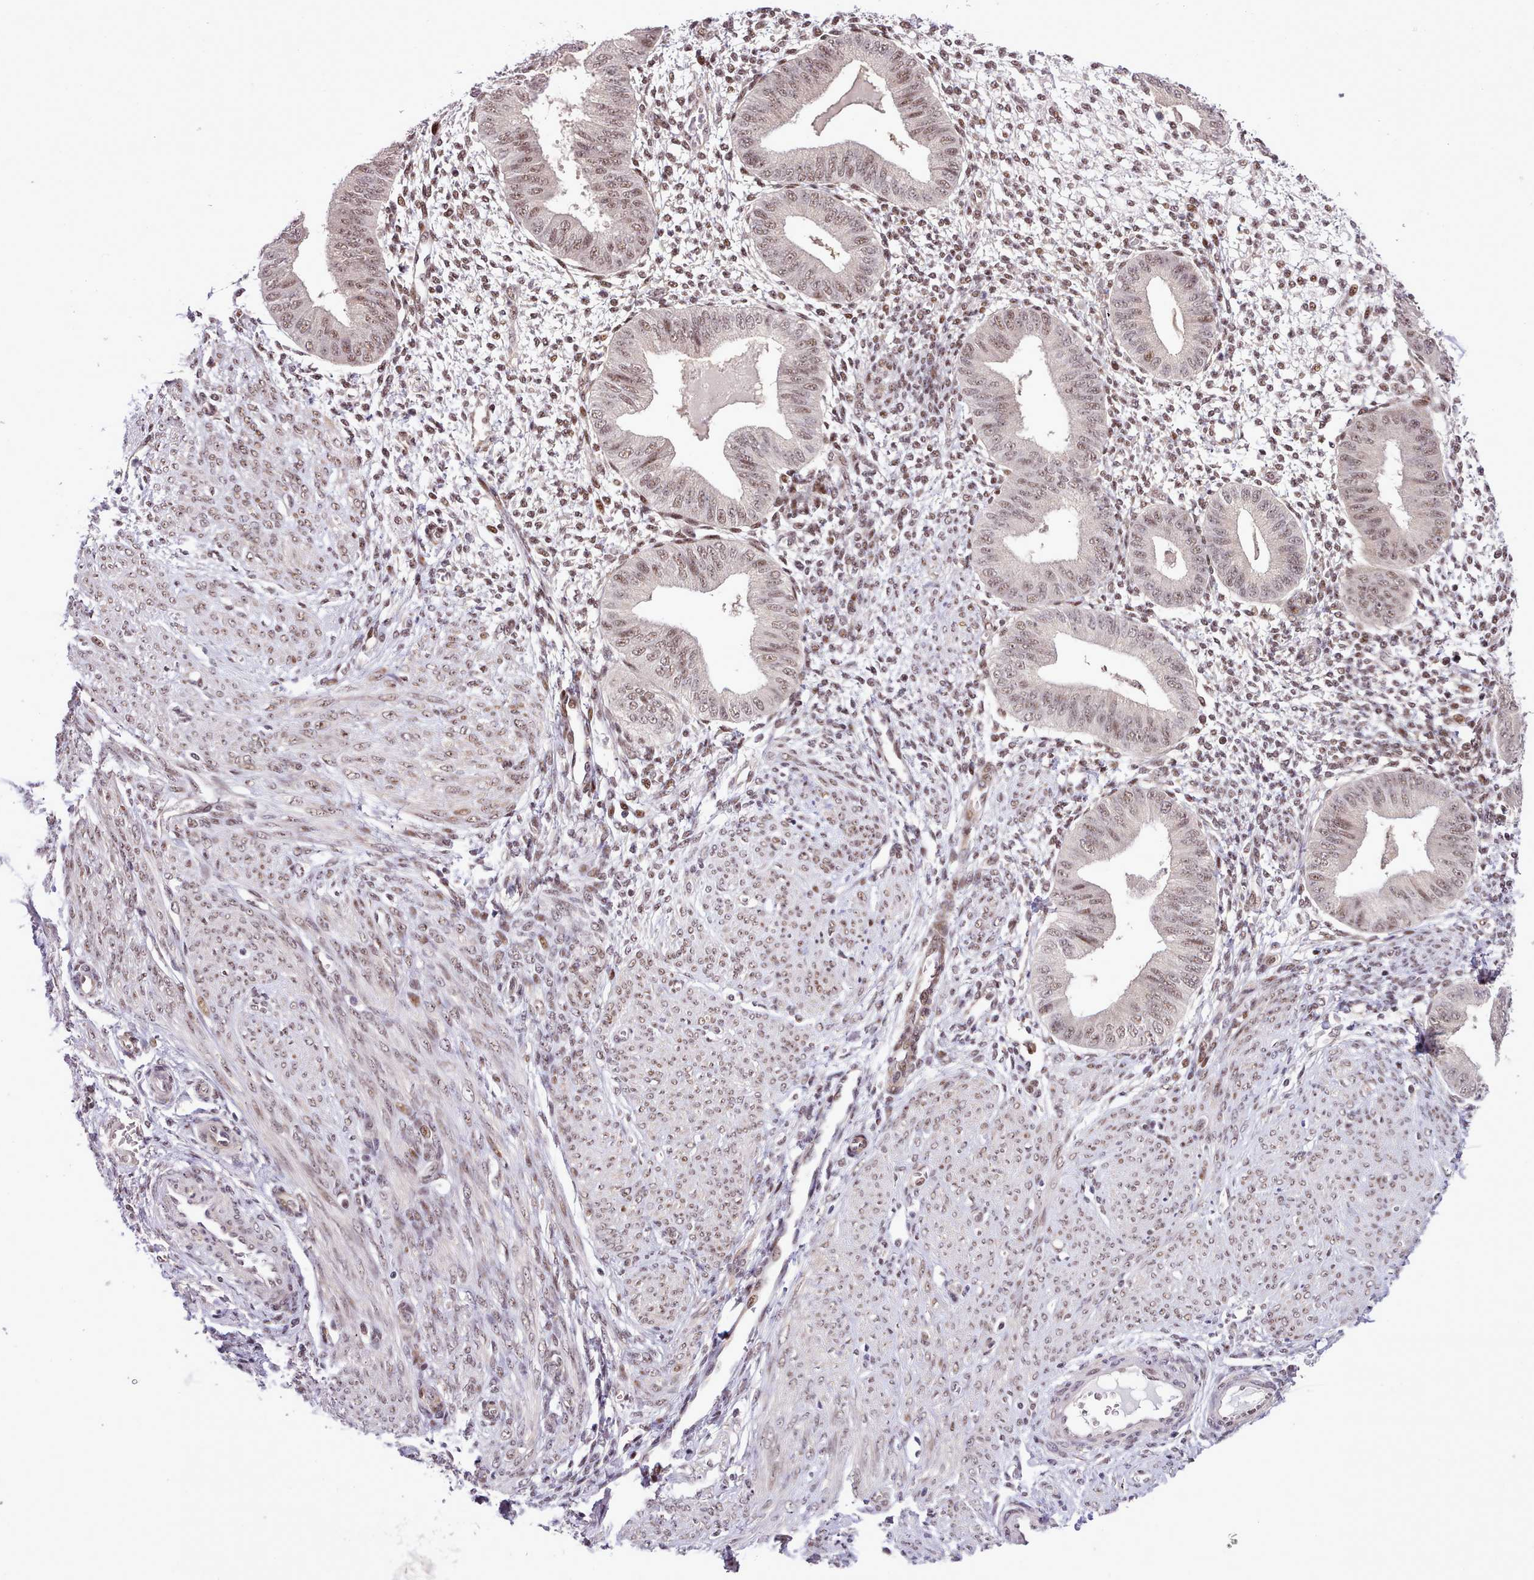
{"staining": {"intensity": "moderate", "quantity": "25%-75%", "location": "nuclear"}, "tissue": "endometrium", "cell_type": "Cells in endometrial stroma", "image_type": "normal", "snomed": [{"axis": "morphology", "description": "Normal tissue, NOS"}, {"axis": "topography", "description": "Endometrium"}], "caption": "This image demonstrates IHC staining of benign human endometrium, with medium moderate nuclear positivity in about 25%-75% of cells in endometrial stroma.", "gene": "HOXB7", "patient": {"sex": "female", "age": 49}}